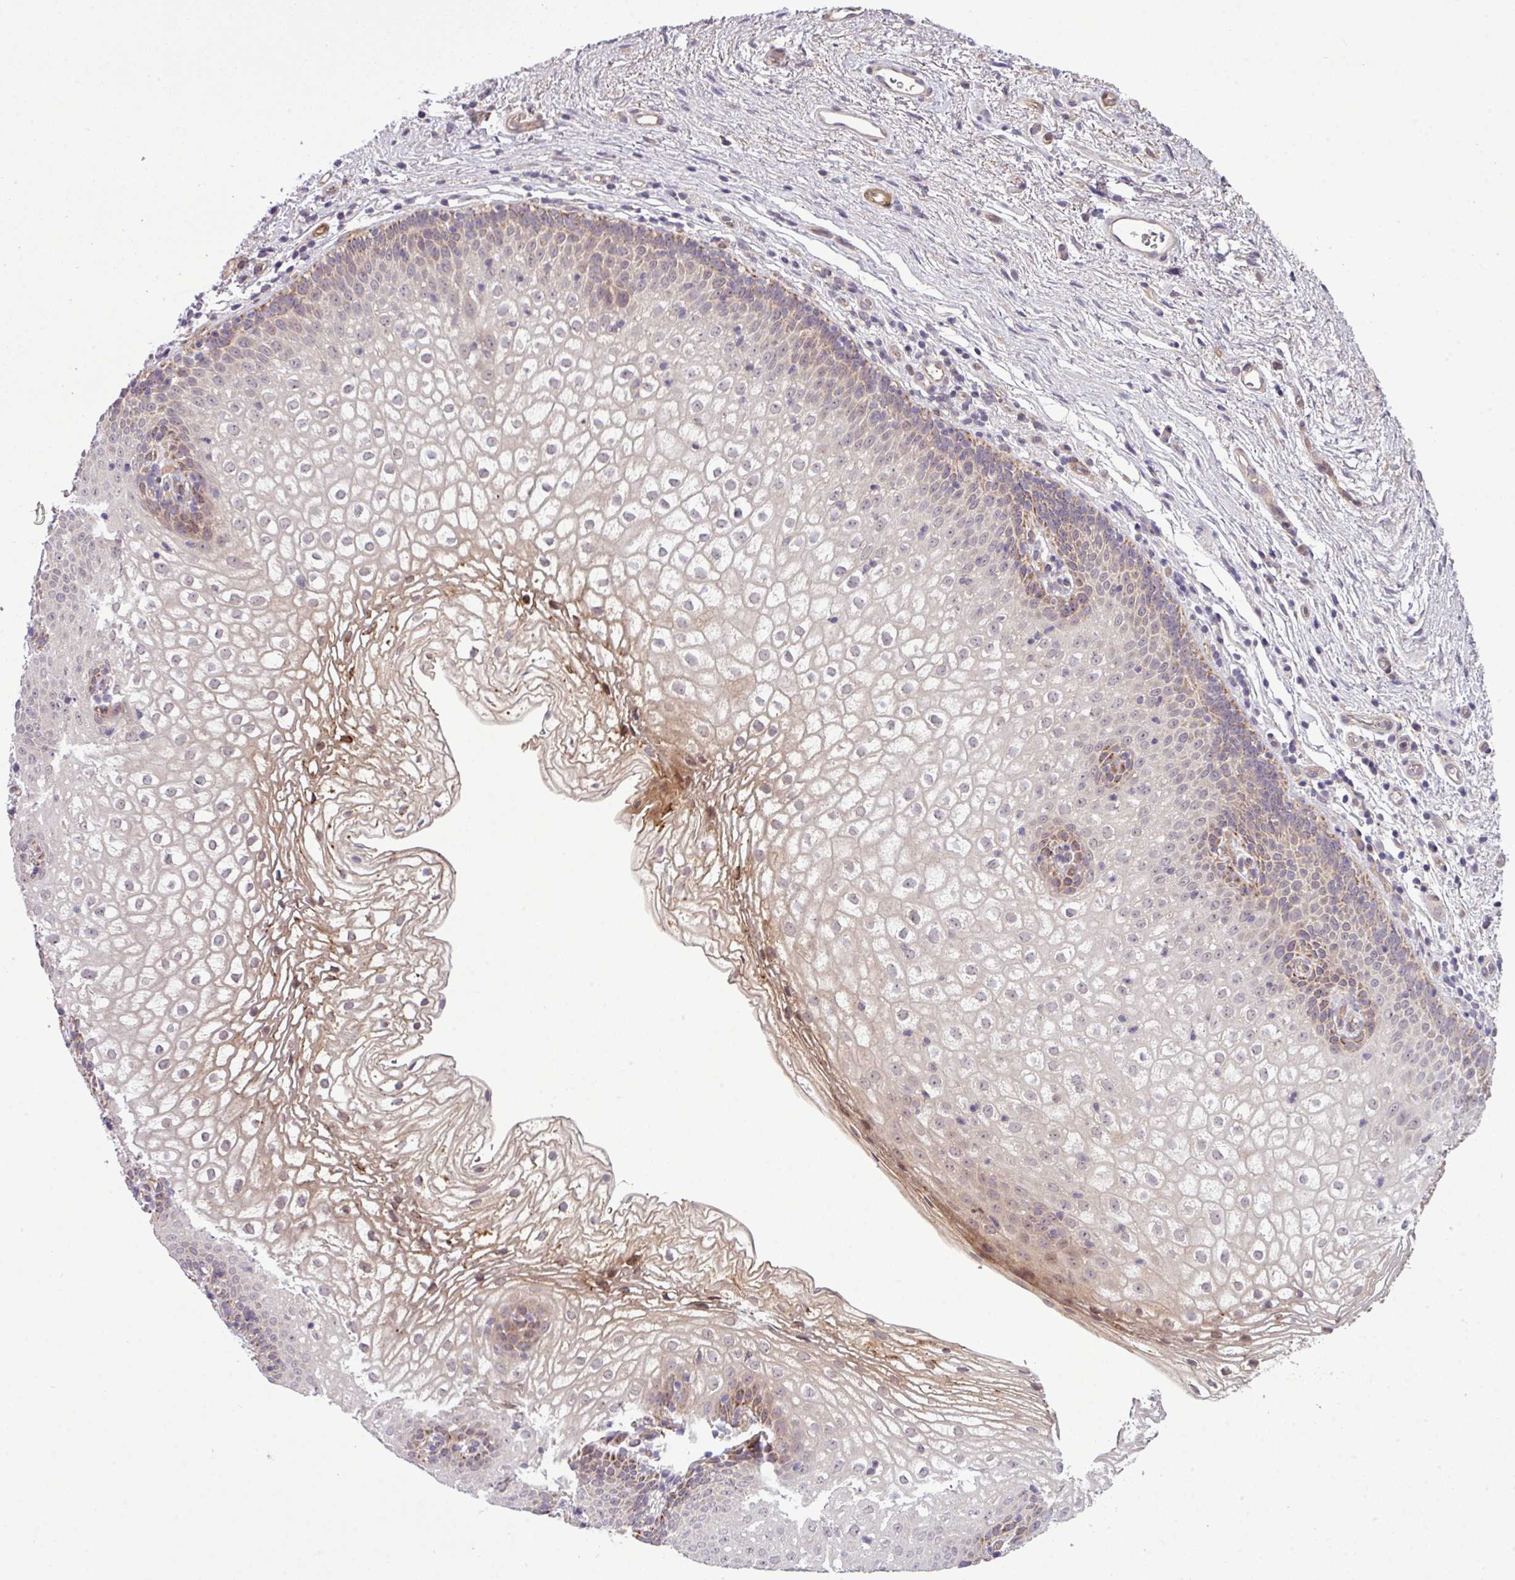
{"staining": {"intensity": "moderate", "quantity": "<25%", "location": "cytoplasmic/membranous"}, "tissue": "vagina", "cell_type": "Squamous epithelial cells", "image_type": "normal", "snomed": [{"axis": "morphology", "description": "Normal tissue, NOS"}, {"axis": "topography", "description": "Vagina"}], "caption": "IHC (DAB) staining of unremarkable vagina exhibits moderate cytoplasmic/membranous protein staining in approximately <25% of squamous epithelial cells.", "gene": "ZNF35", "patient": {"sex": "female", "age": 47}}